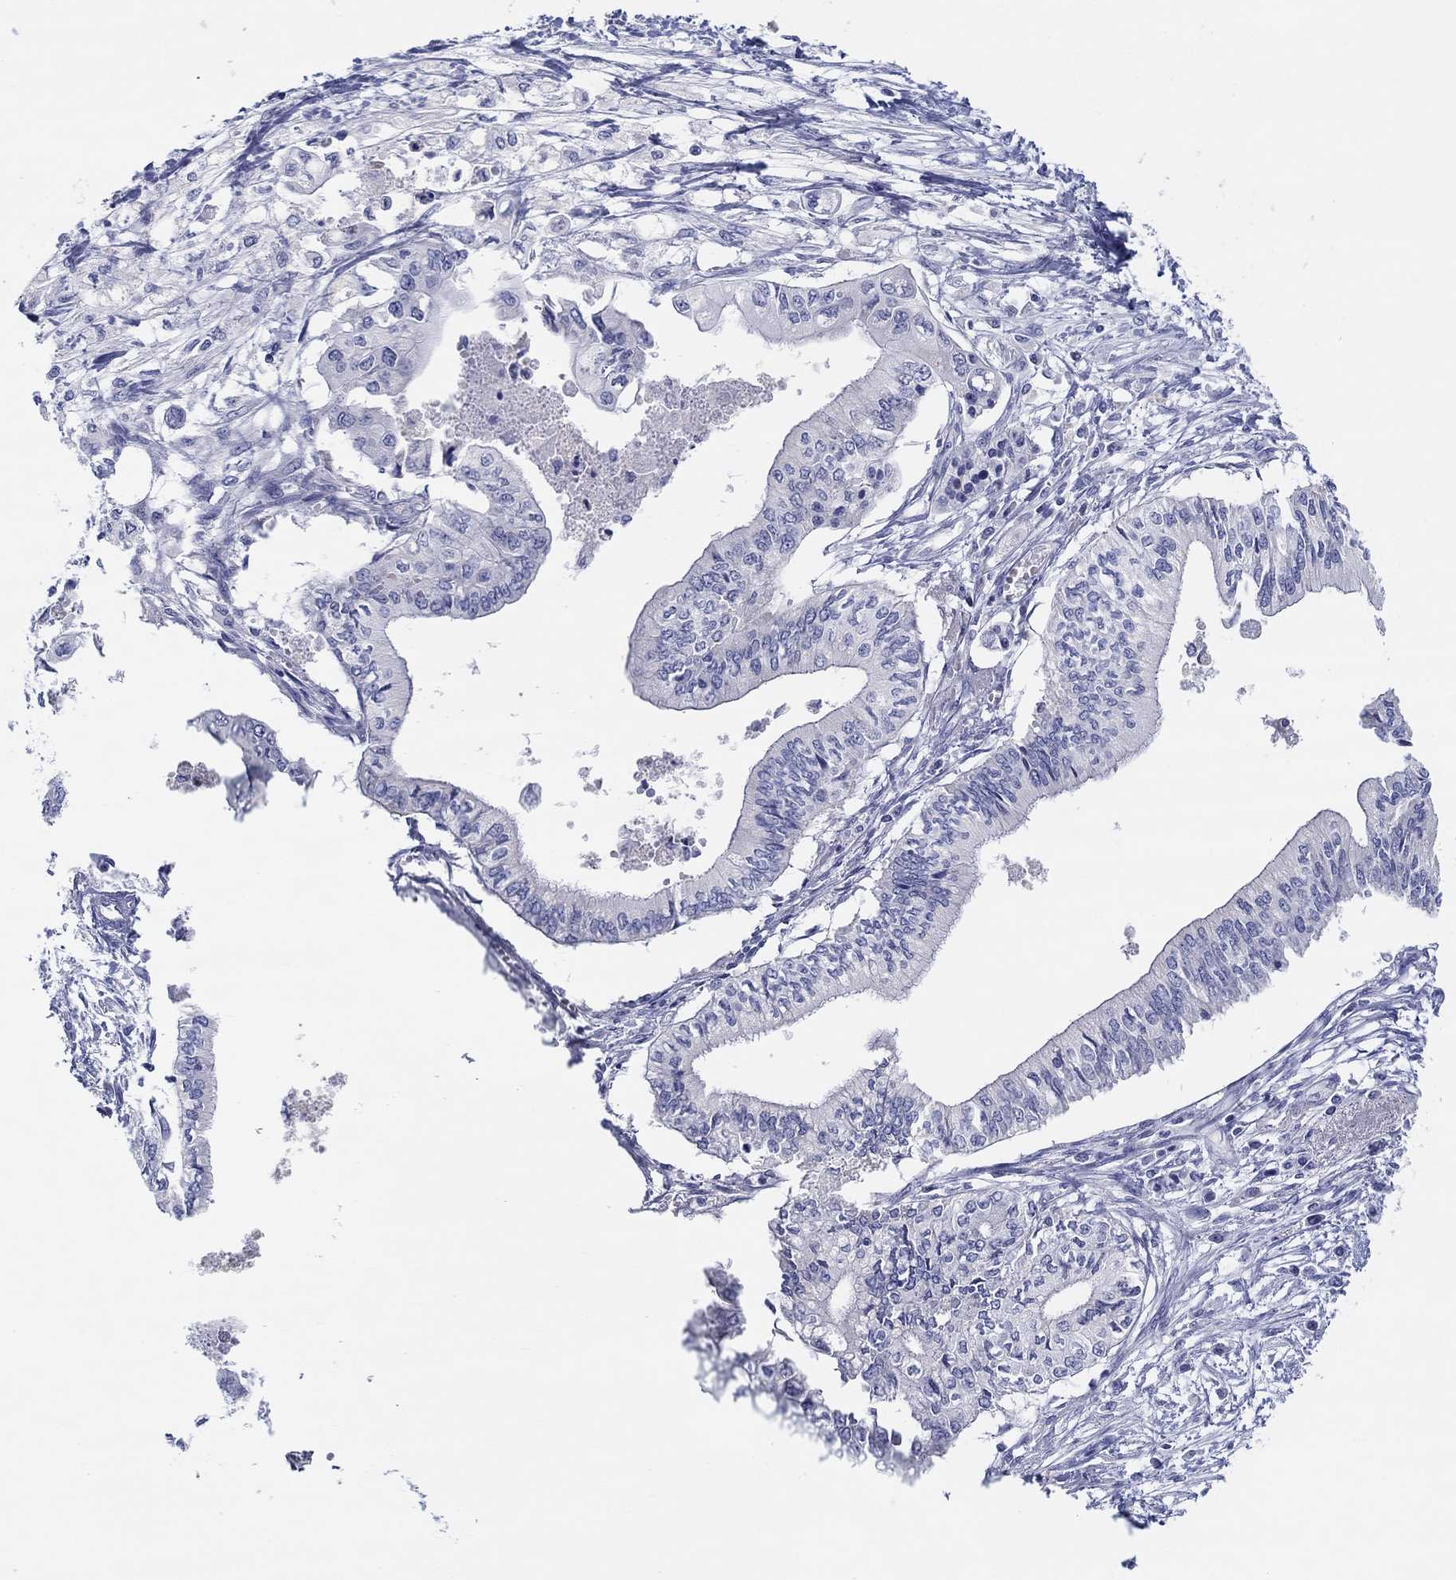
{"staining": {"intensity": "negative", "quantity": "none", "location": "none"}, "tissue": "pancreatic cancer", "cell_type": "Tumor cells", "image_type": "cancer", "snomed": [{"axis": "morphology", "description": "Adenocarcinoma, NOS"}, {"axis": "topography", "description": "Pancreas"}], "caption": "Immunohistochemical staining of pancreatic adenocarcinoma demonstrates no significant positivity in tumor cells. The staining is performed using DAB brown chromogen with nuclei counter-stained in using hematoxylin.", "gene": "HAPLN4", "patient": {"sex": "female", "age": 61}}